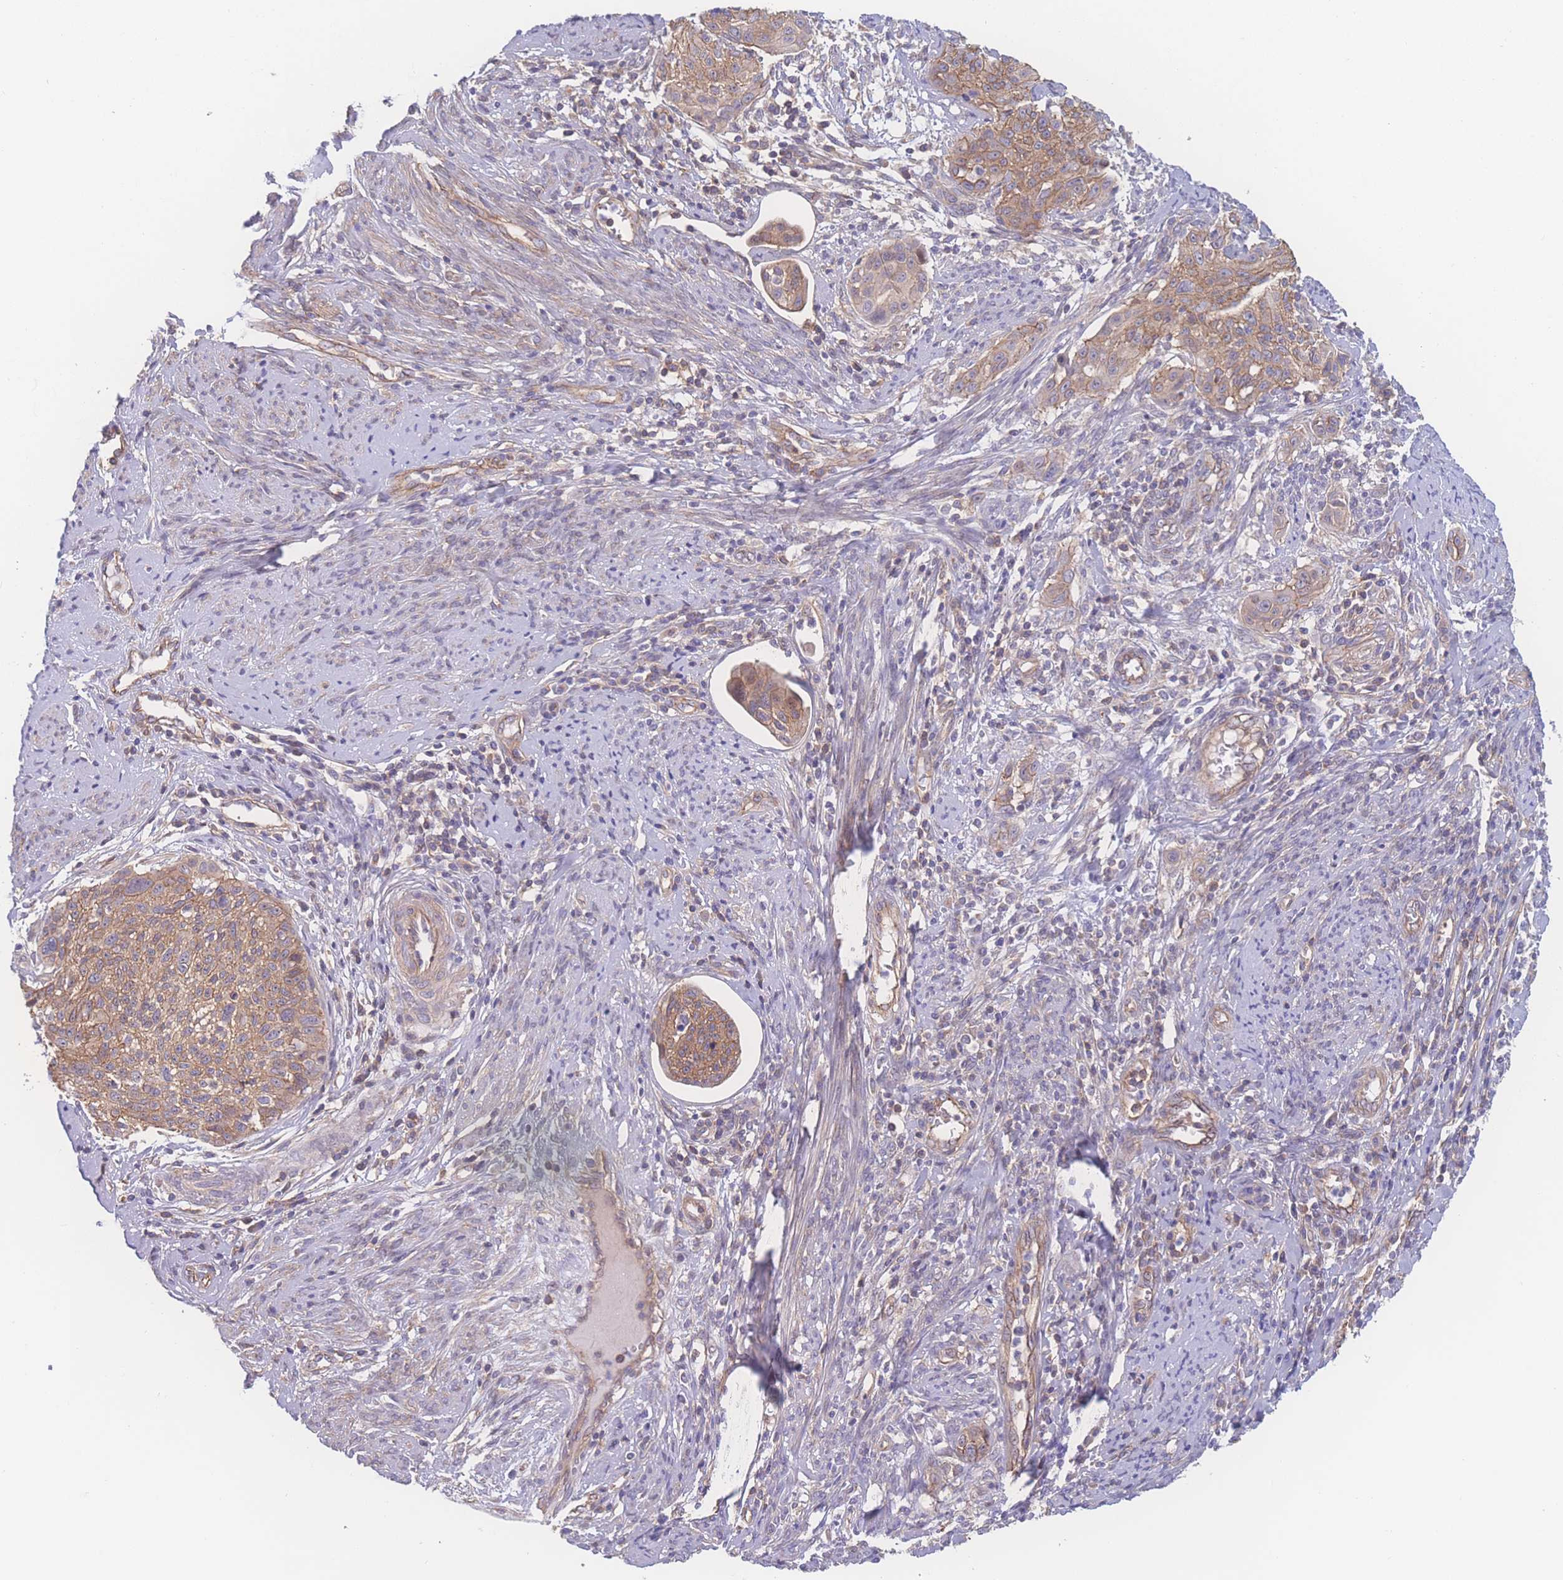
{"staining": {"intensity": "moderate", "quantity": "25%-75%", "location": "cytoplasmic/membranous"}, "tissue": "cervical cancer", "cell_type": "Tumor cells", "image_type": "cancer", "snomed": [{"axis": "morphology", "description": "Squamous cell carcinoma, NOS"}, {"axis": "topography", "description": "Cervix"}], "caption": "Brown immunohistochemical staining in cervical squamous cell carcinoma exhibits moderate cytoplasmic/membranous positivity in about 25%-75% of tumor cells. (Stains: DAB (3,3'-diaminobenzidine) in brown, nuclei in blue, Microscopy: brightfield microscopy at high magnification).", "gene": "CFAP97", "patient": {"sex": "female", "age": 70}}